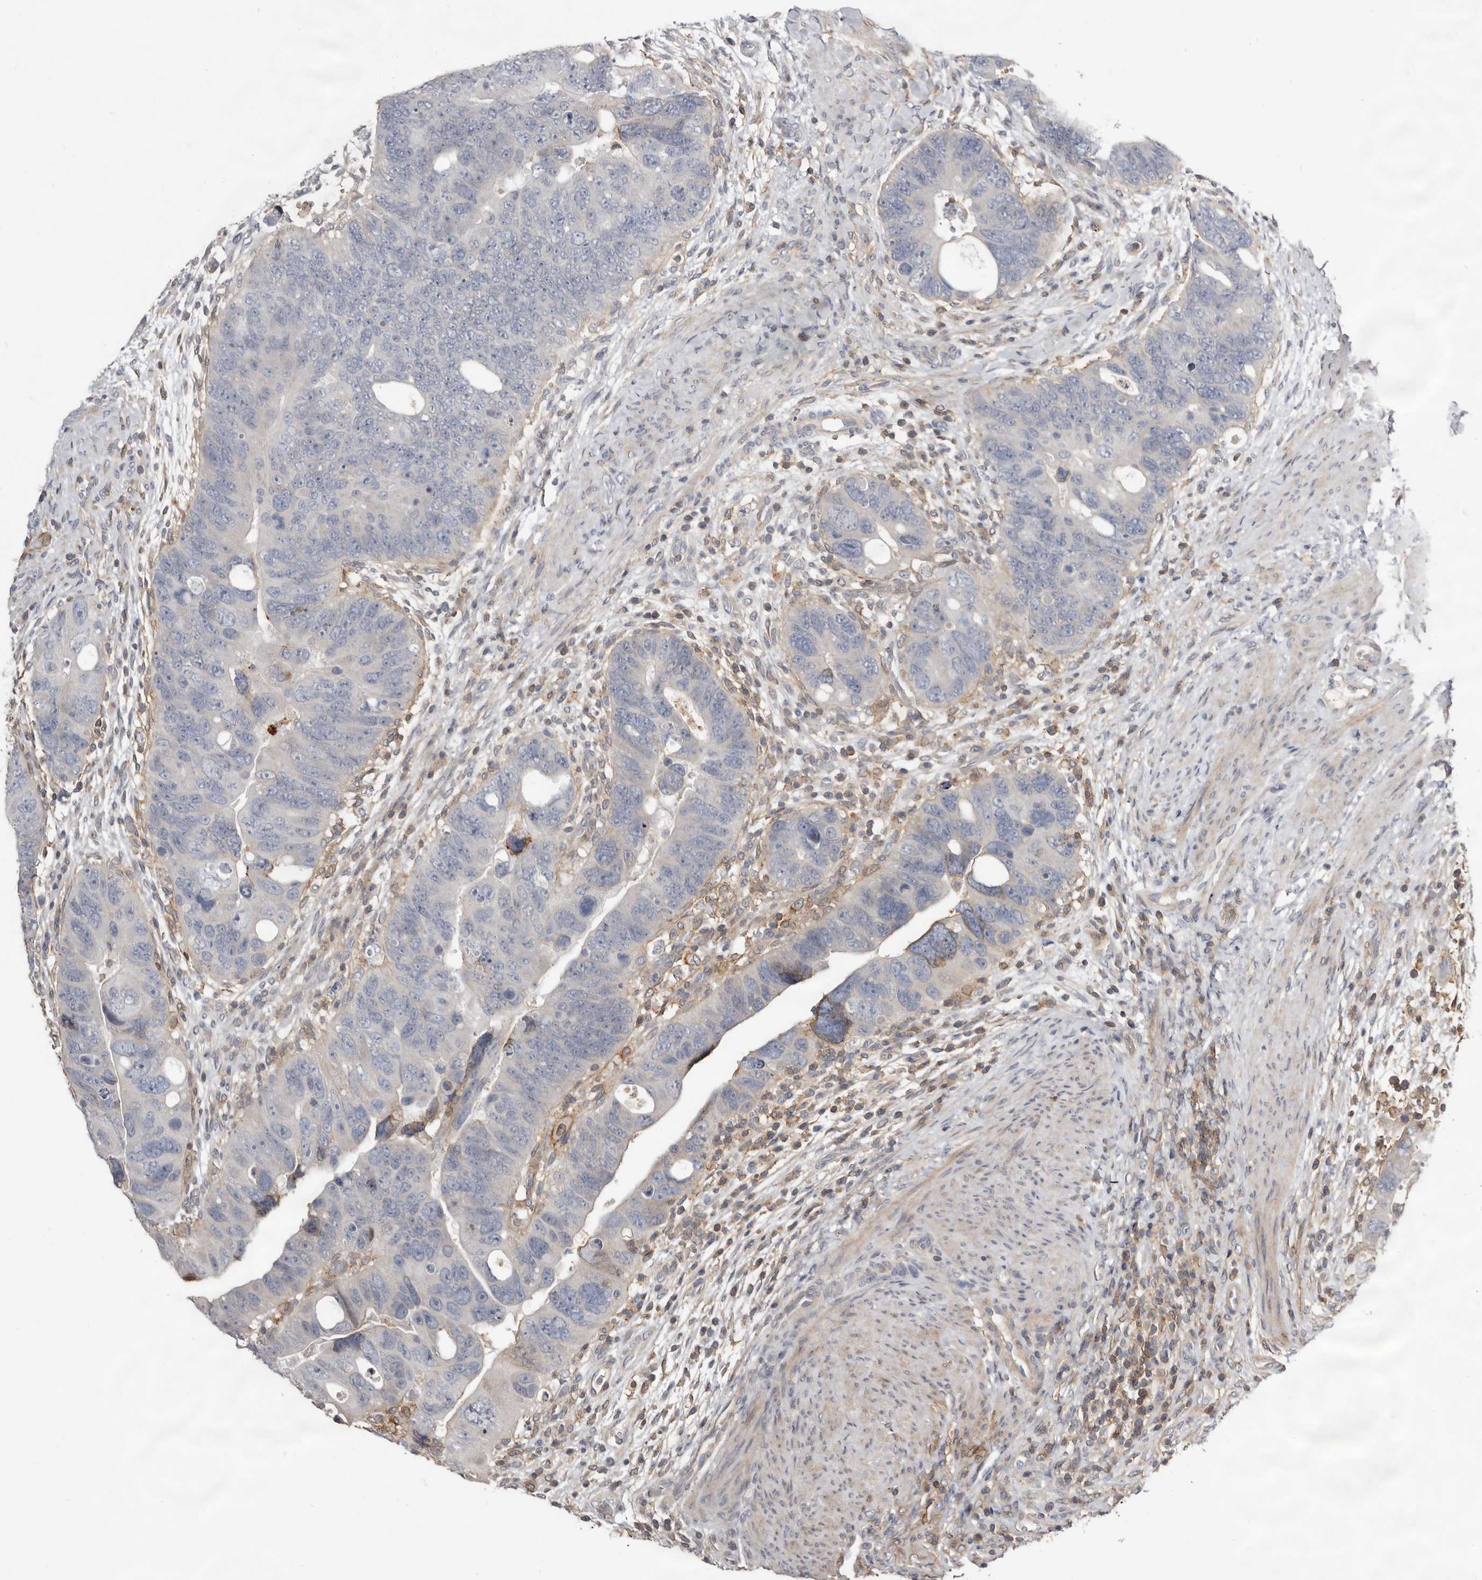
{"staining": {"intensity": "negative", "quantity": "none", "location": "none"}, "tissue": "colorectal cancer", "cell_type": "Tumor cells", "image_type": "cancer", "snomed": [{"axis": "morphology", "description": "Adenocarcinoma, NOS"}, {"axis": "topography", "description": "Rectum"}], "caption": "This is an IHC image of human colorectal adenocarcinoma. There is no positivity in tumor cells.", "gene": "KIF26B", "patient": {"sex": "male", "age": 59}}